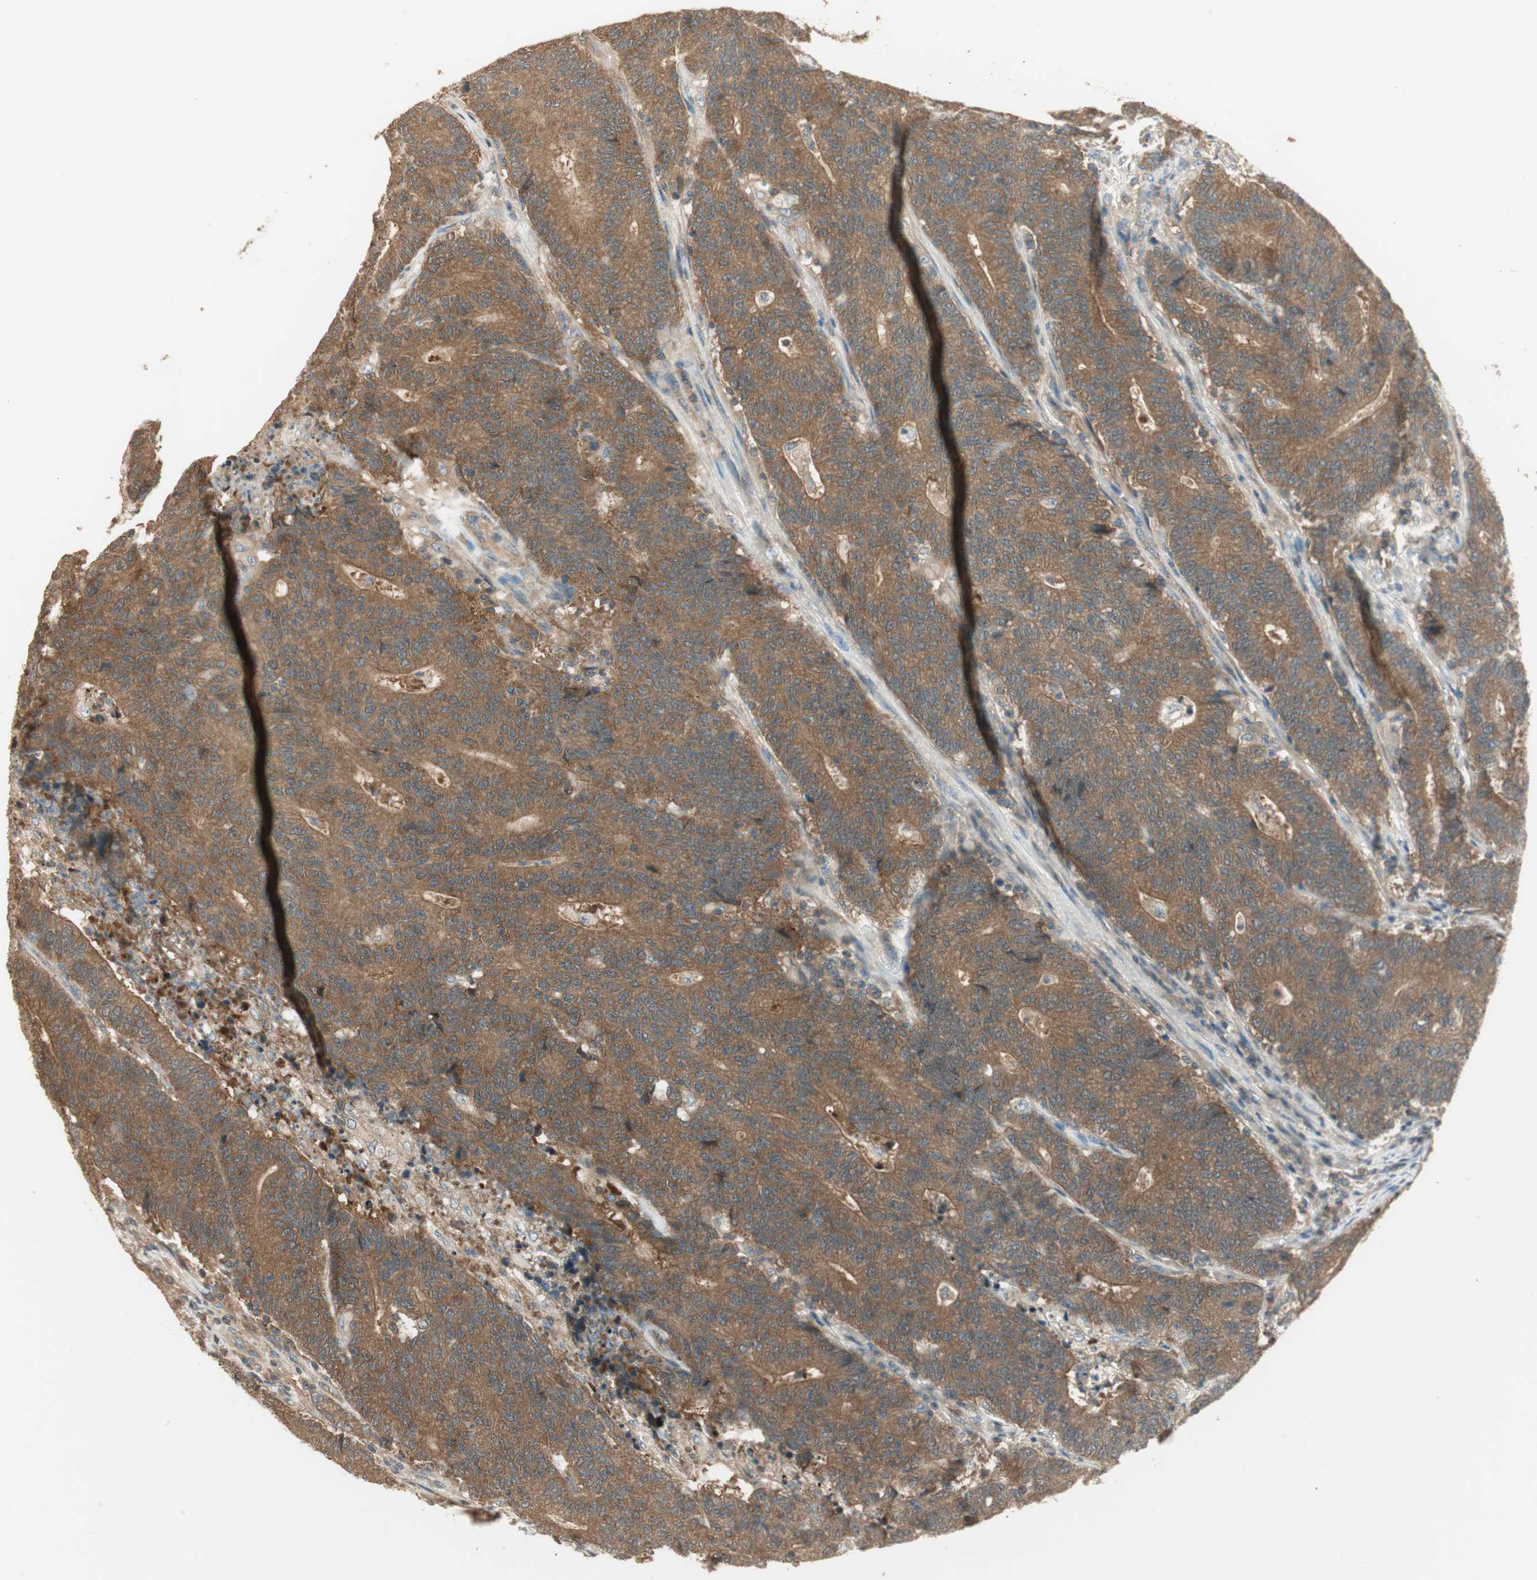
{"staining": {"intensity": "moderate", "quantity": ">75%", "location": "cytoplasmic/membranous"}, "tissue": "colorectal cancer", "cell_type": "Tumor cells", "image_type": "cancer", "snomed": [{"axis": "morphology", "description": "Normal tissue, NOS"}, {"axis": "morphology", "description": "Adenocarcinoma, NOS"}, {"axis": "topography", "description": "Colon"}], "caption": "A brown stain highlights moderate cytoplasmic/membranous positivity of a protein in adenocarcinoma (colorectal) tumor cells. (DAB (3,3'-diaminobenzidine) IHC with brightfield microscopy, high magnification).", "gene": "PFDN5", "patient": {"sex": "female", "age": 75}}